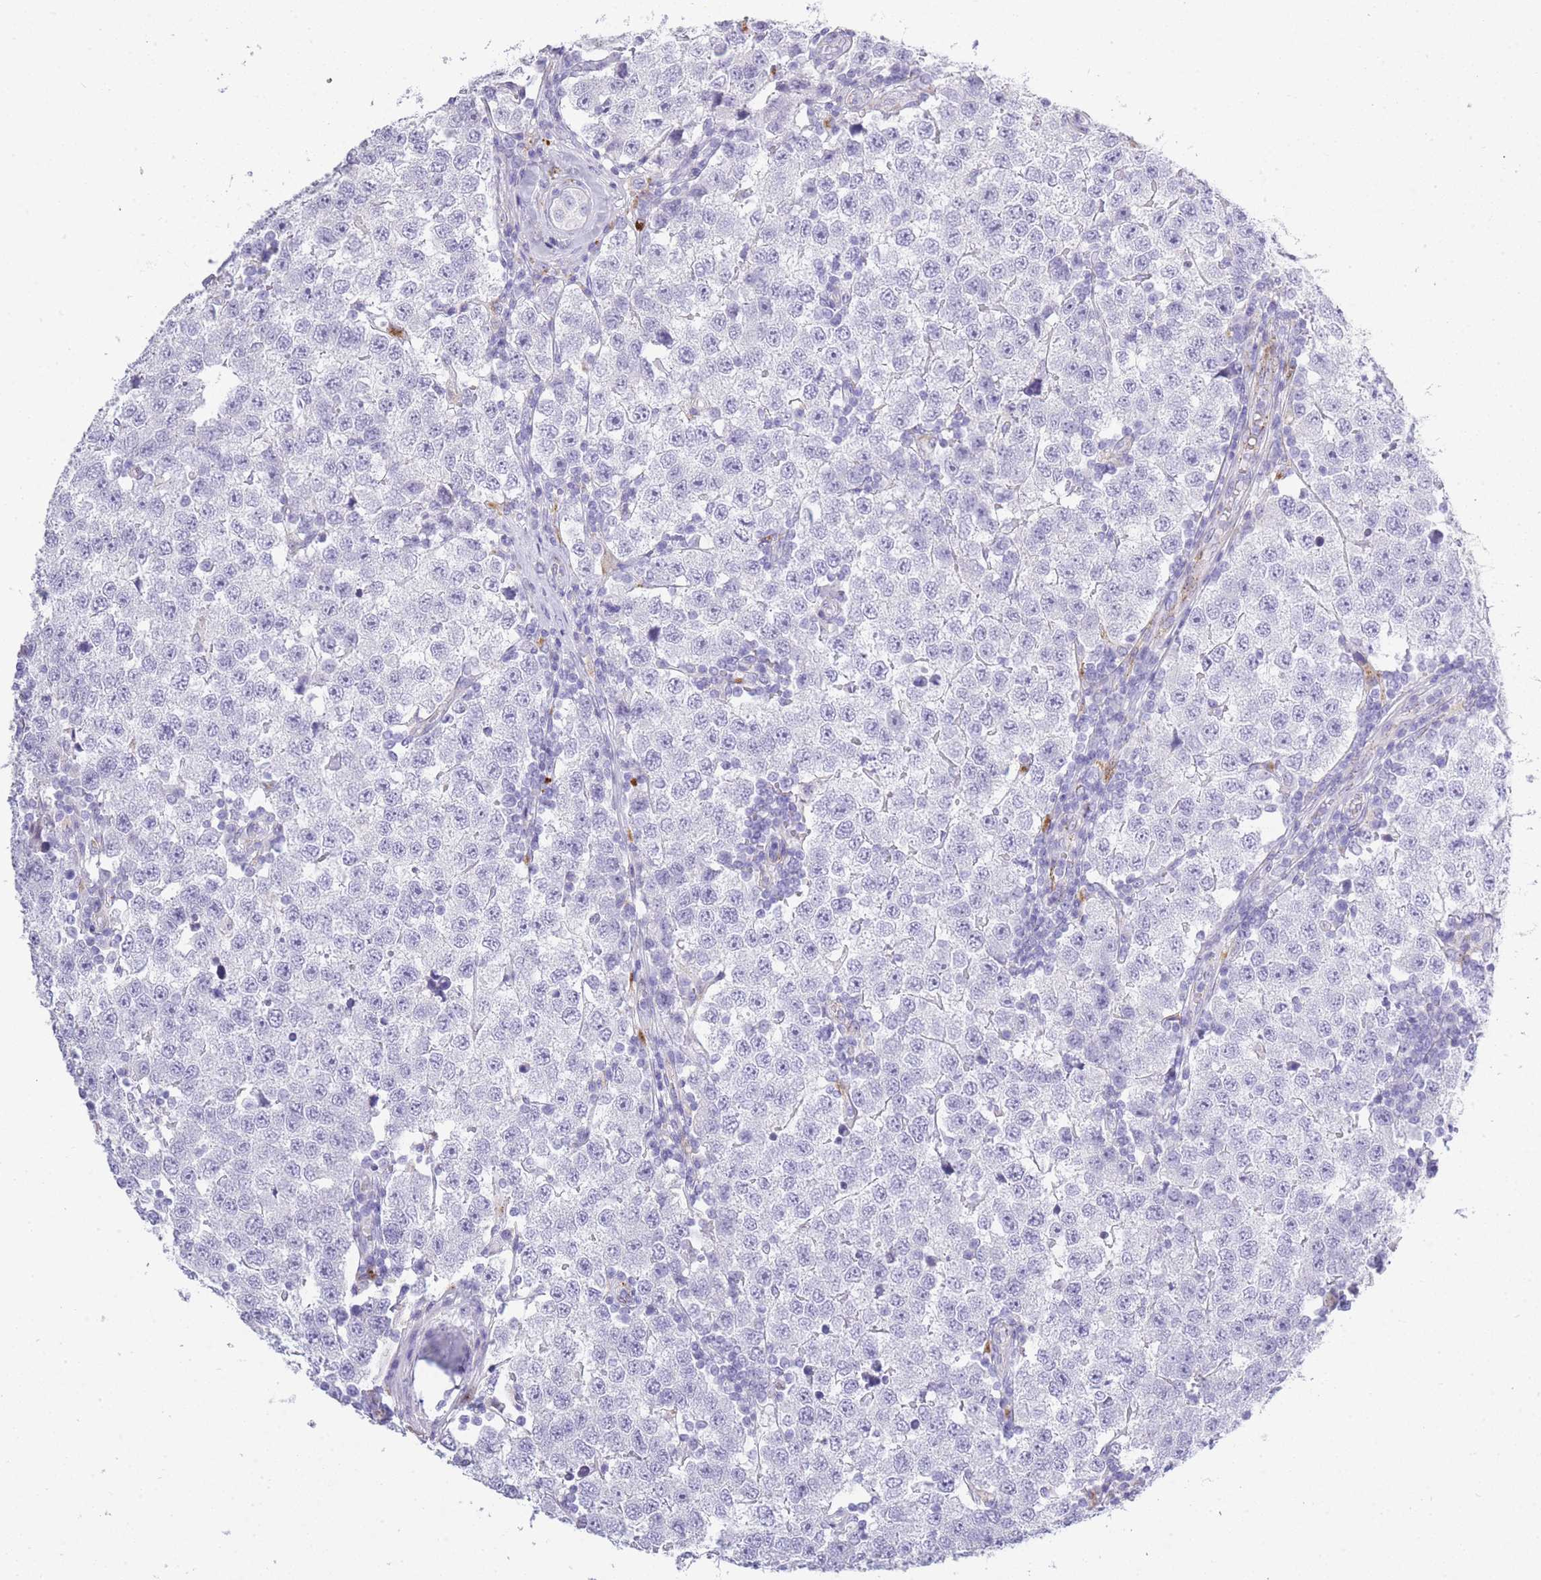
{"staining": {"intensity": "negative", "quantity": "none", "location": "none"}, "tissue": "testis cancer", "cell_type": "Tumor cells", "image_type": "cancer", "snomed": [{"axis": "morphology", "description": "Seminoma, NOS"}, {"axis": "topography", "description": "Testis"}], "caption": "This is an IHC histopathology image of human testis cancer (seminoma). There is no positivity in tumor cells.", "gene": "RHO", "patient": {"sex": "male", "age": 34}}